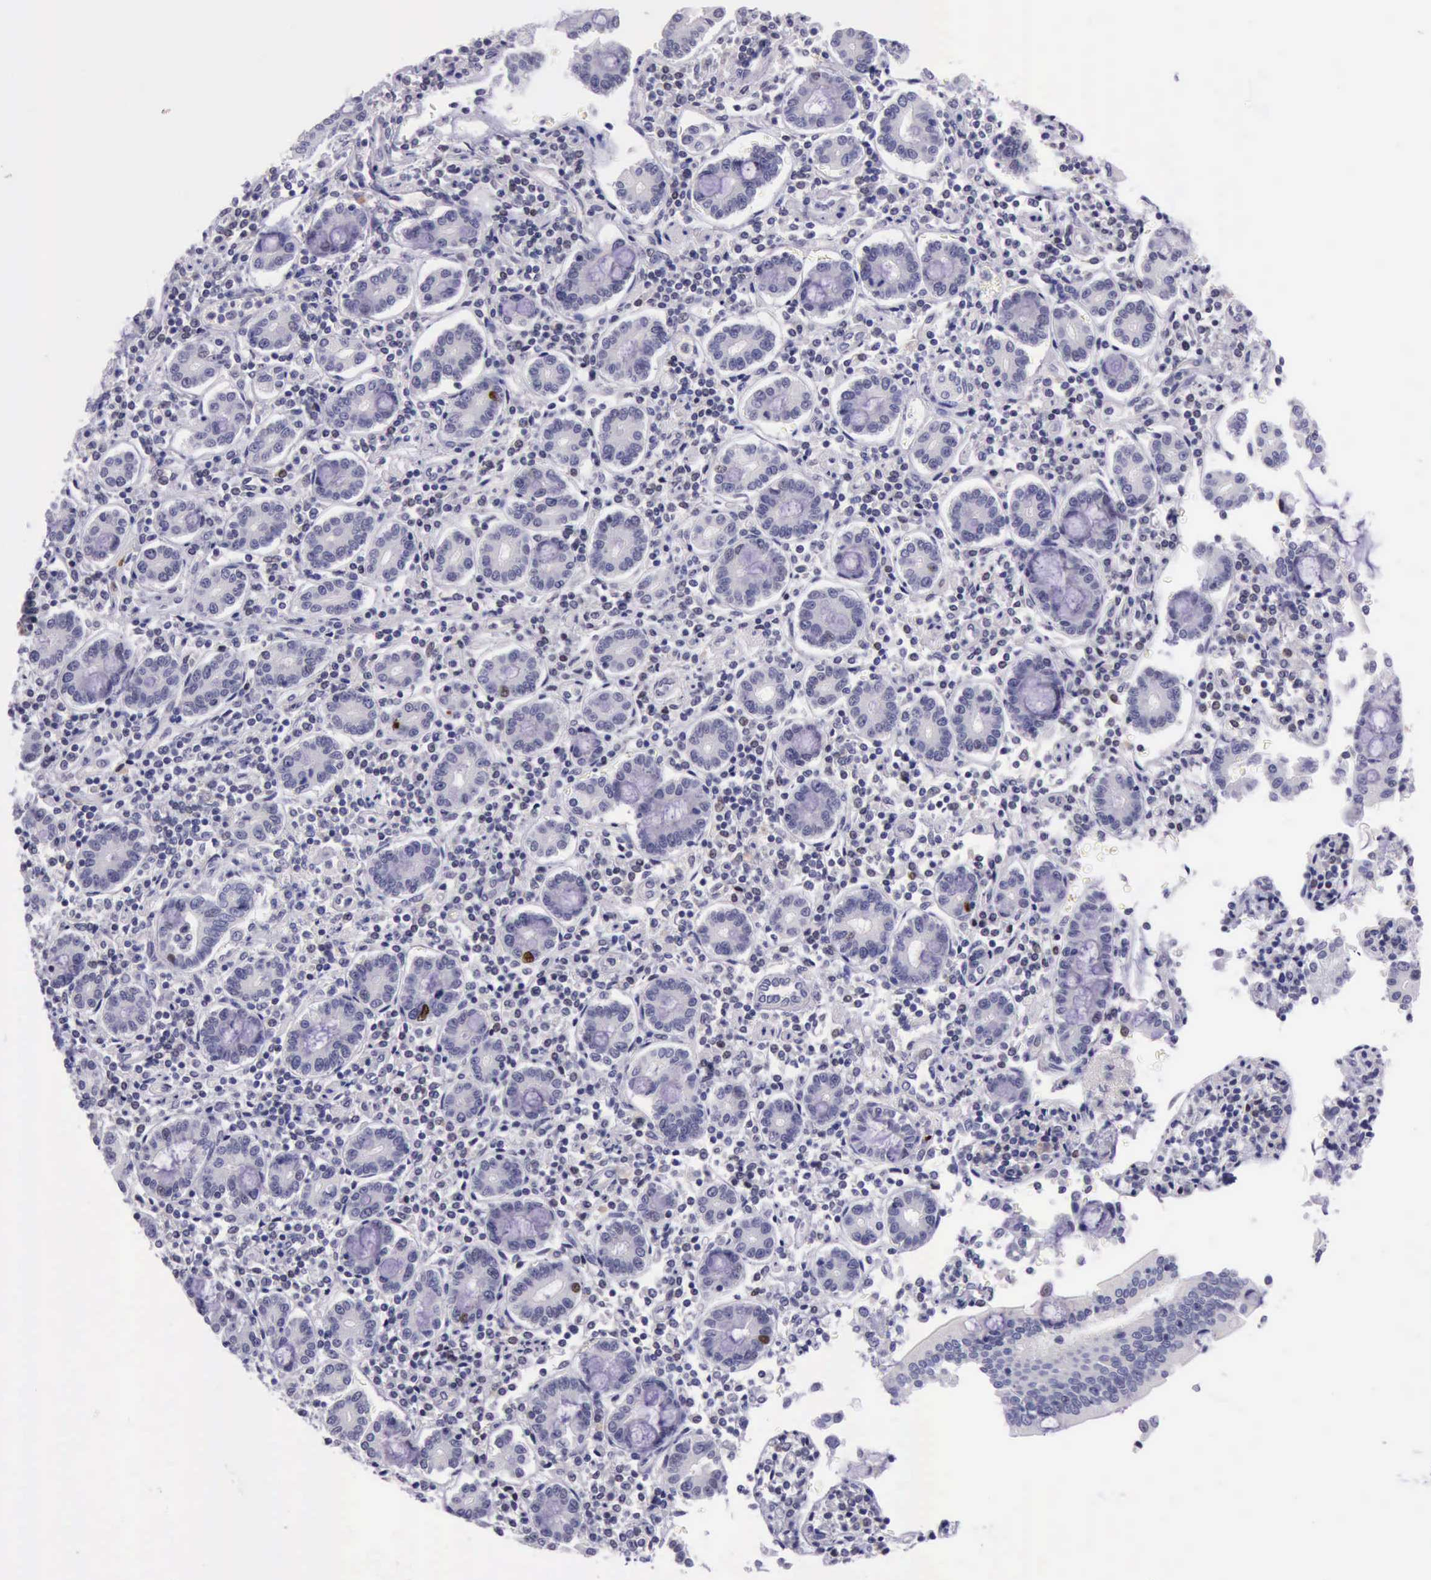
{"staining": {"intensity": "strong", "quantity": "<25%", "location": "nuclear"}, "tissue": "pancreatic cancer", "cell_type": "Tumor cells", "image_type": "cancer", "snomed": [{"axis": "morphology", "description": "Adenocarcinoma, NOS"}, {"axis": "topography", "description": "Pancreas"}], "caption": "There is medium levels of strong nuclear staining in tumor cells of pancreatic cancer (adenocarcinoma), as demonstrated by immunohistochemical staining (brown color).", "gene": "PARP1", "patient": {"sex": "female", "age": 57}}